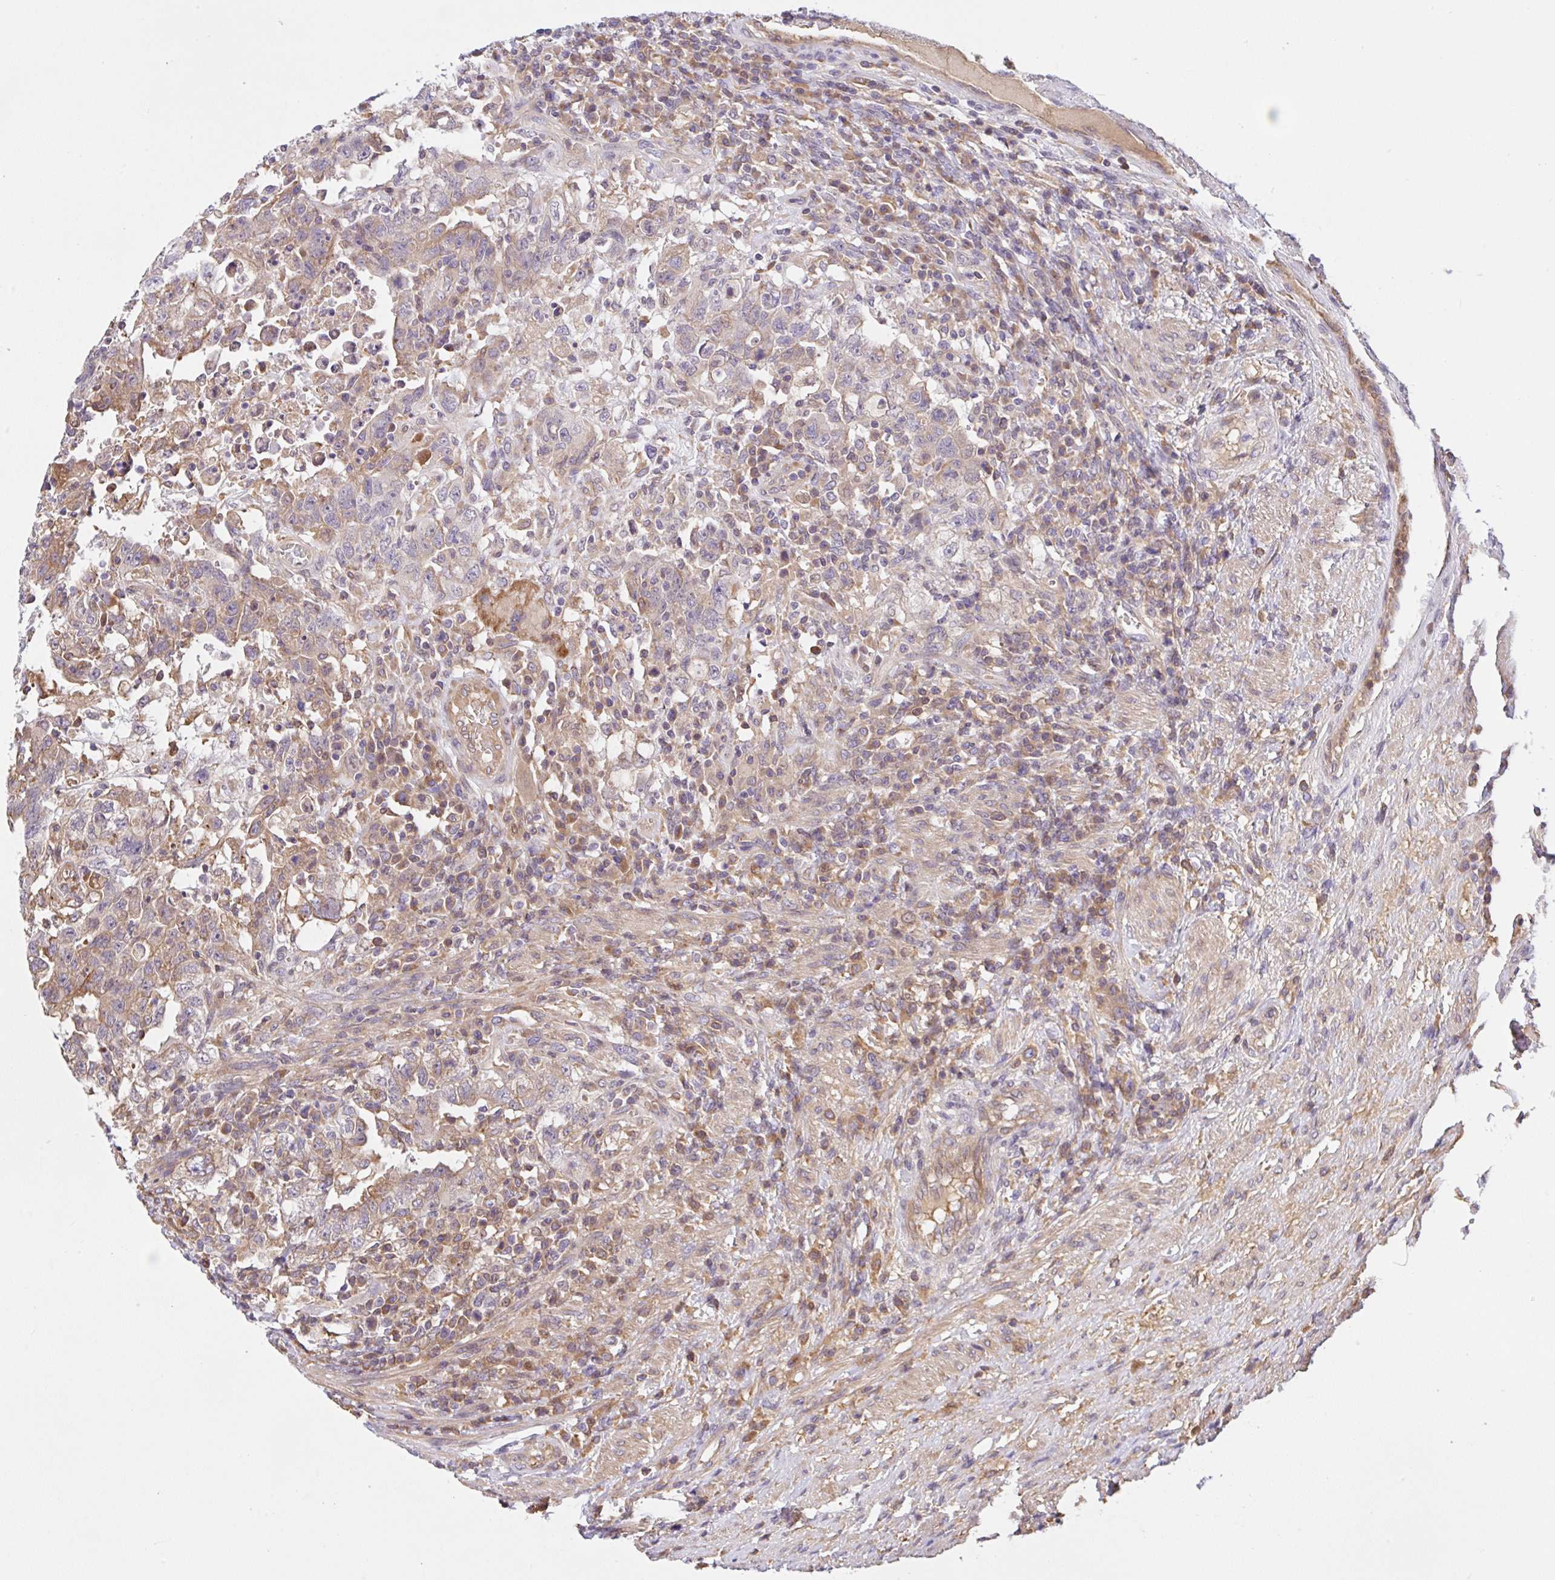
{"staining": {"intensity": "weak", "quantity": "25%-75%", "location": "cytoplasmic/membranous"}, "tissue": "testis cancer", "cell_type": "Tumor cells", "image_type": "cancer", "snomed": [{"axis": "morphology", "description": "Carcinoma, Embryonal, NOS"}, {"axis": "topography", "description": "Testis"}], "caption": "Testis cancer (embryonal carcinoma) was stained to show a protein in brown. There is low levels of weak cytoplasmic/membranous positivity in approximately 25%-75% of tumor cells.", "gene": "UBE4A", "patient": {"sex": "male", "age": 26}}